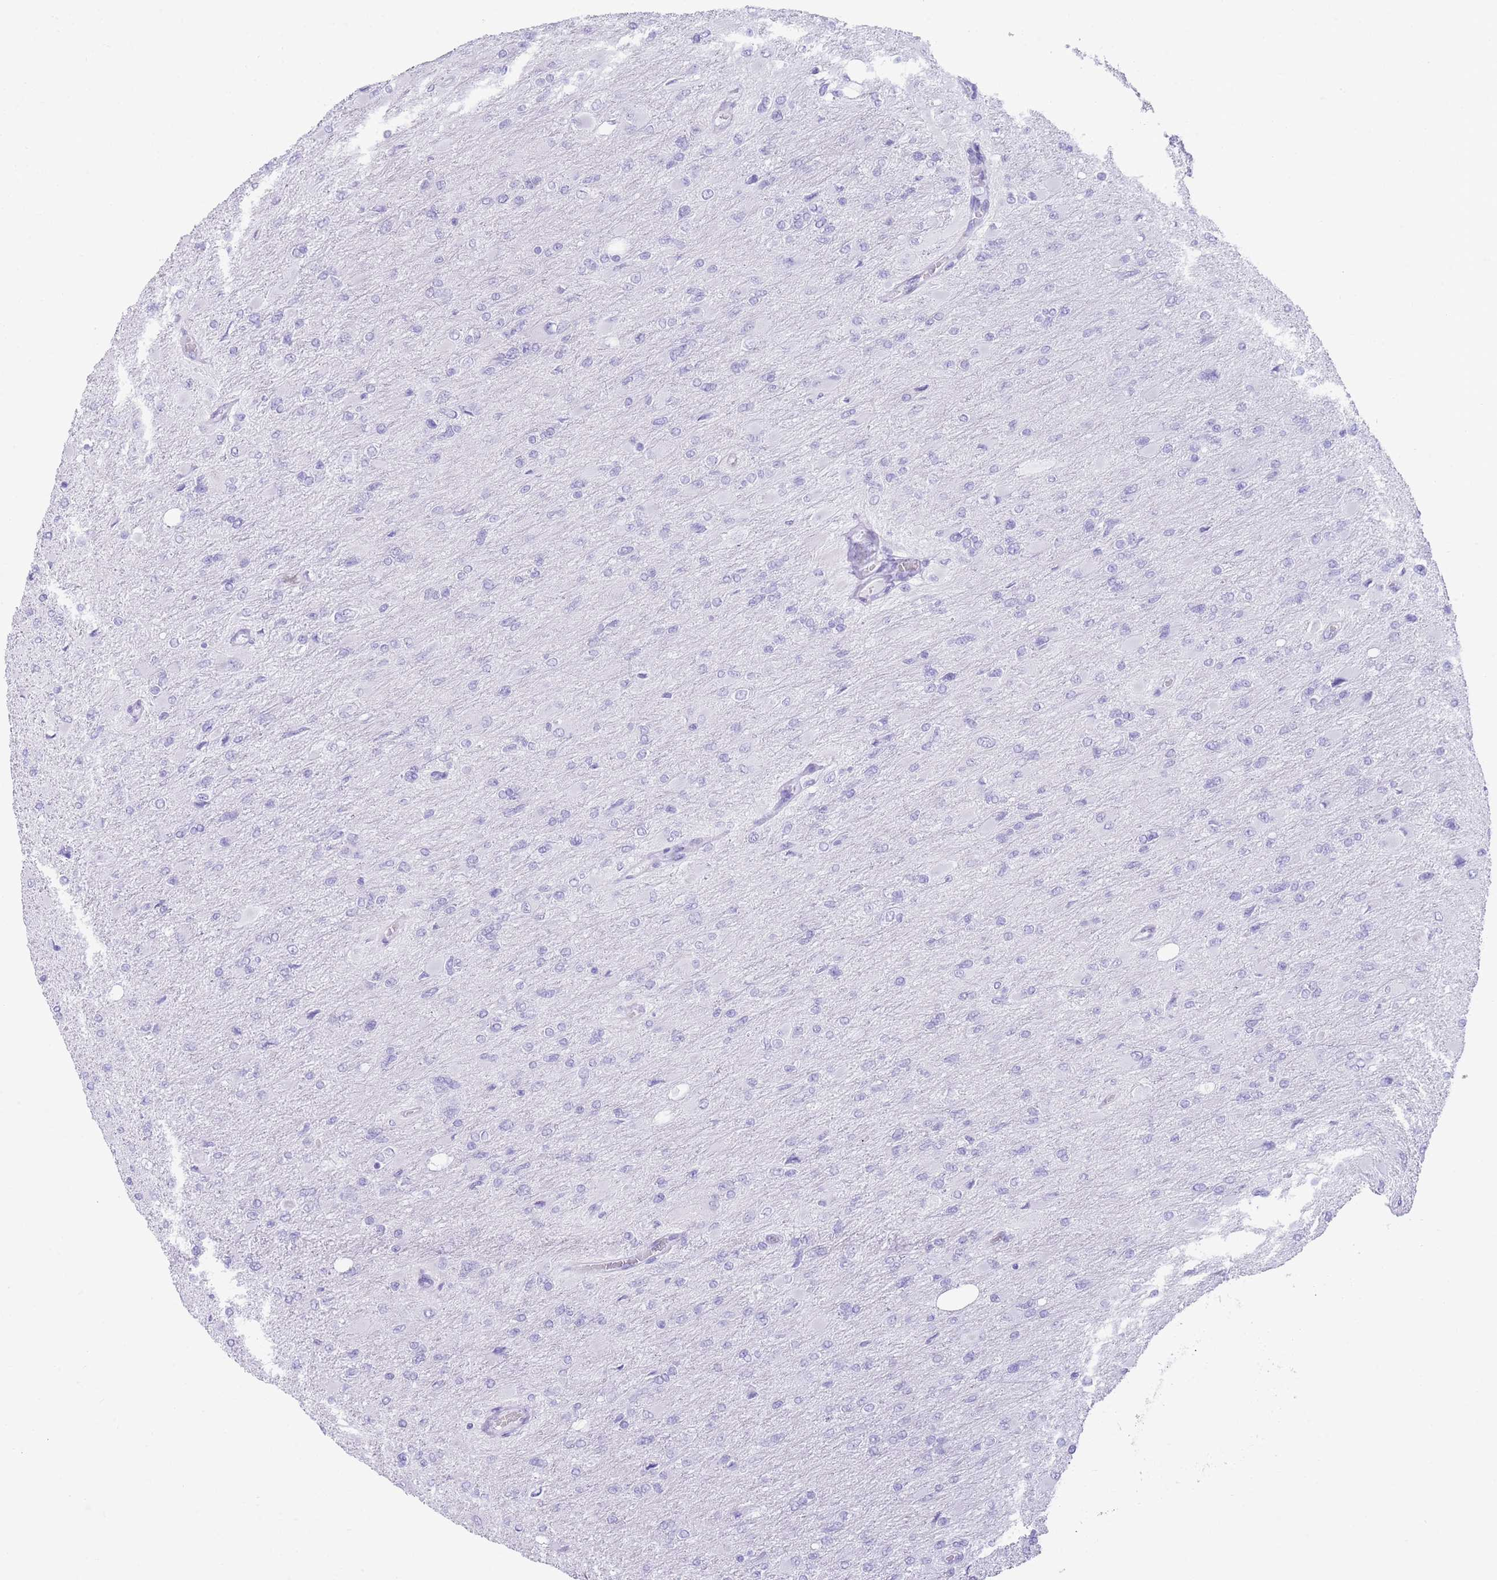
{"staining": {"intensity": "negative", "quantity": "none", "location": "none"}, "tissue": "glioma", "cell_type": "Tumor cells", "image_type": "cancer", "snomed": [{"axis": "morphology", "description": "Glioma, malignant, High grade"}, {"axis": "topography", "description": "Cerebral cortex"}], "caption": "Immunohistochemistry of human glioma shows no staining in tumor cells. (DAB (3,3'-diaminobenzidine) immunohistochemistry (IHC) with hematoxylin counter stain).", "gene": "ELOA2", "patient": {"sex": "female", "age": 36}}